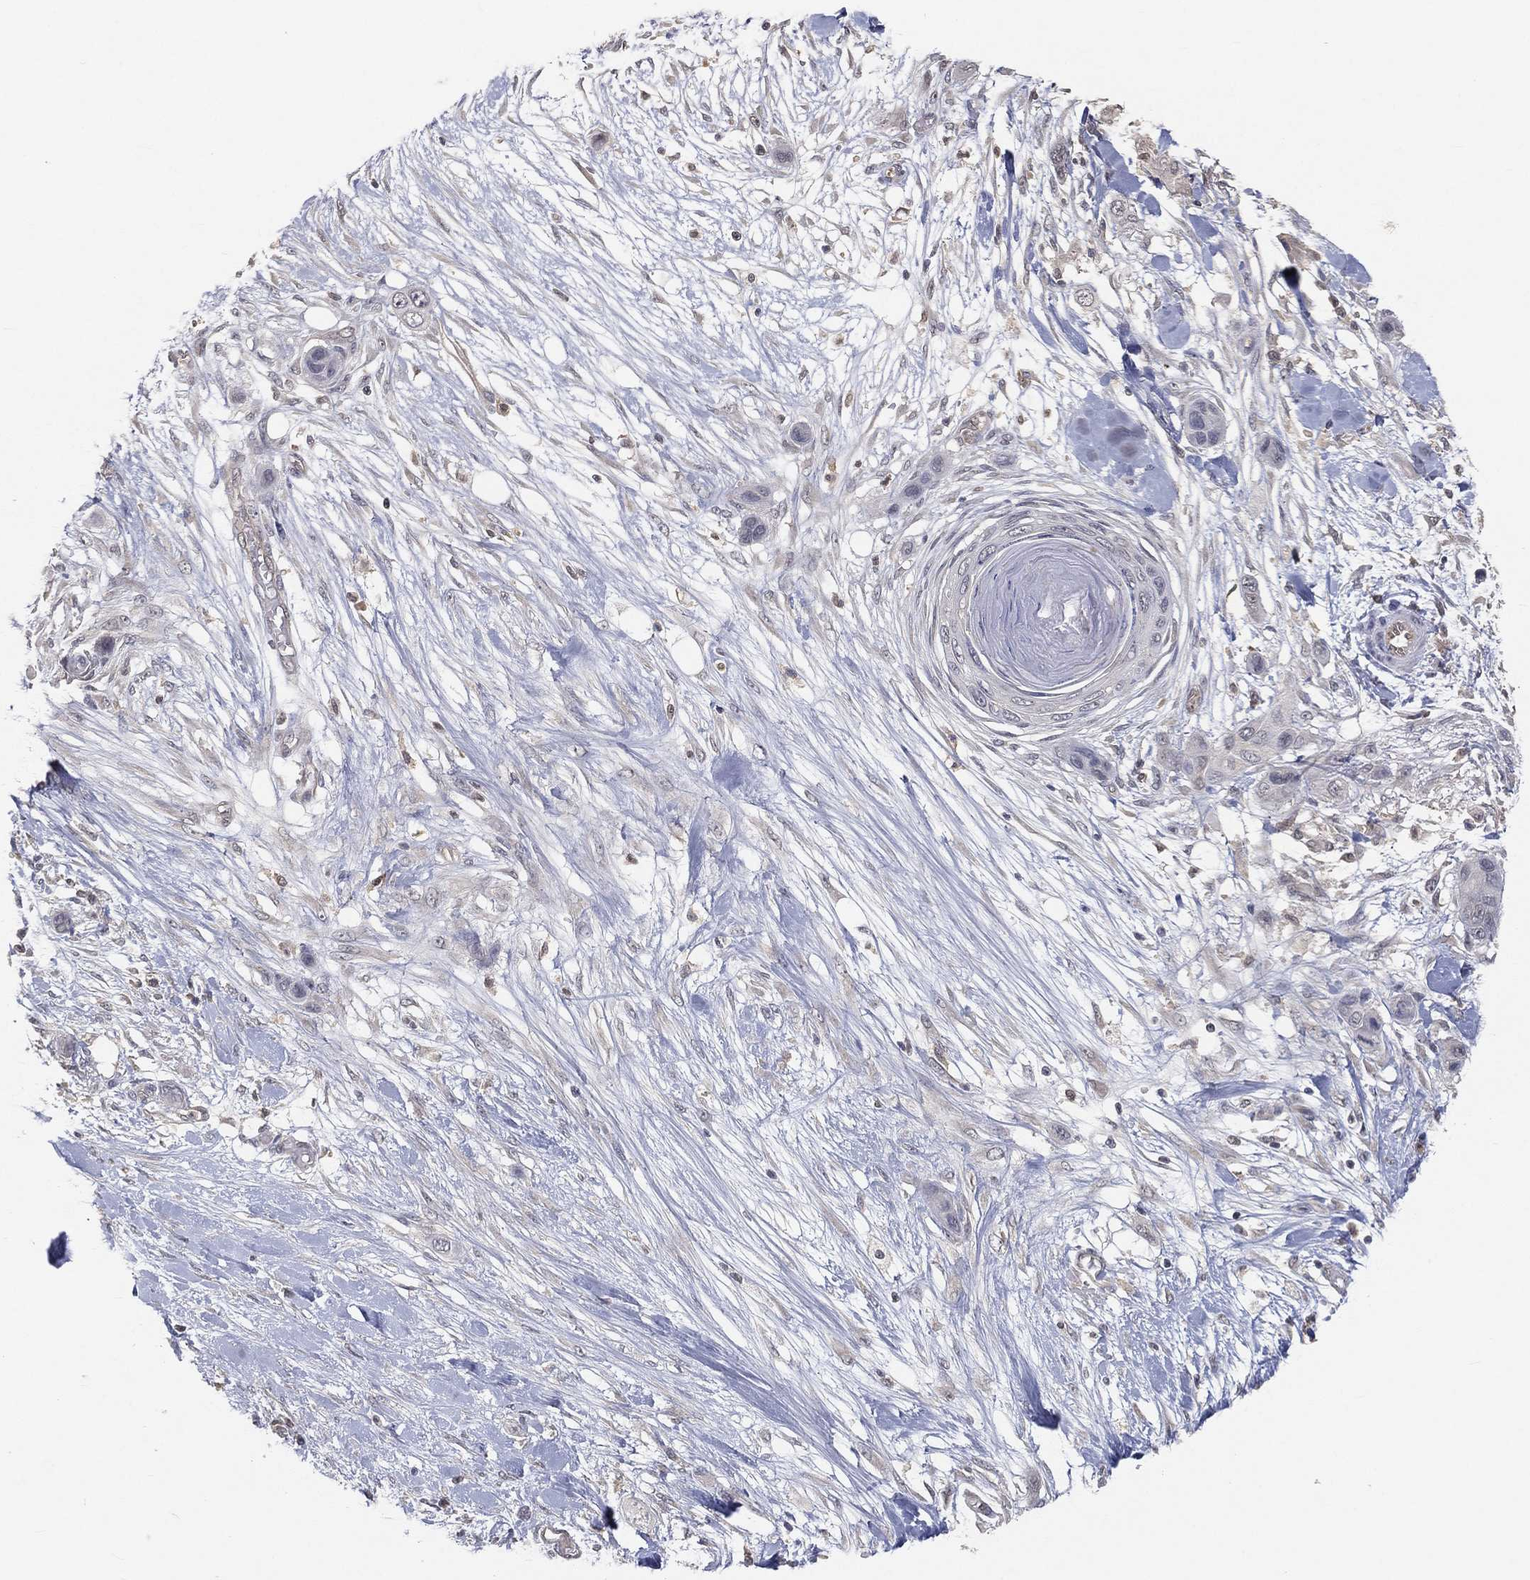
{"staining": {"intensity": "negative", "quantity": "none", "location": "none"}, "tissue": "skin cancer", "cell_type": "Tumor cells", "image_type": "cancer", "snomed": [{"axis": "morphology", "description": "Squamous cell carcinoma, NOS"}, {"axis": "topography", "description": "Skin"}], "caption": "High power microscopy micrograph of an immunohistochemistry (IHC) photomicrograph of squamous cell carcinoma (skin), revealing no significant expression in tumor cells.", "gene": "MAPK1", "patient": {"sex": "male", "age": 79}}